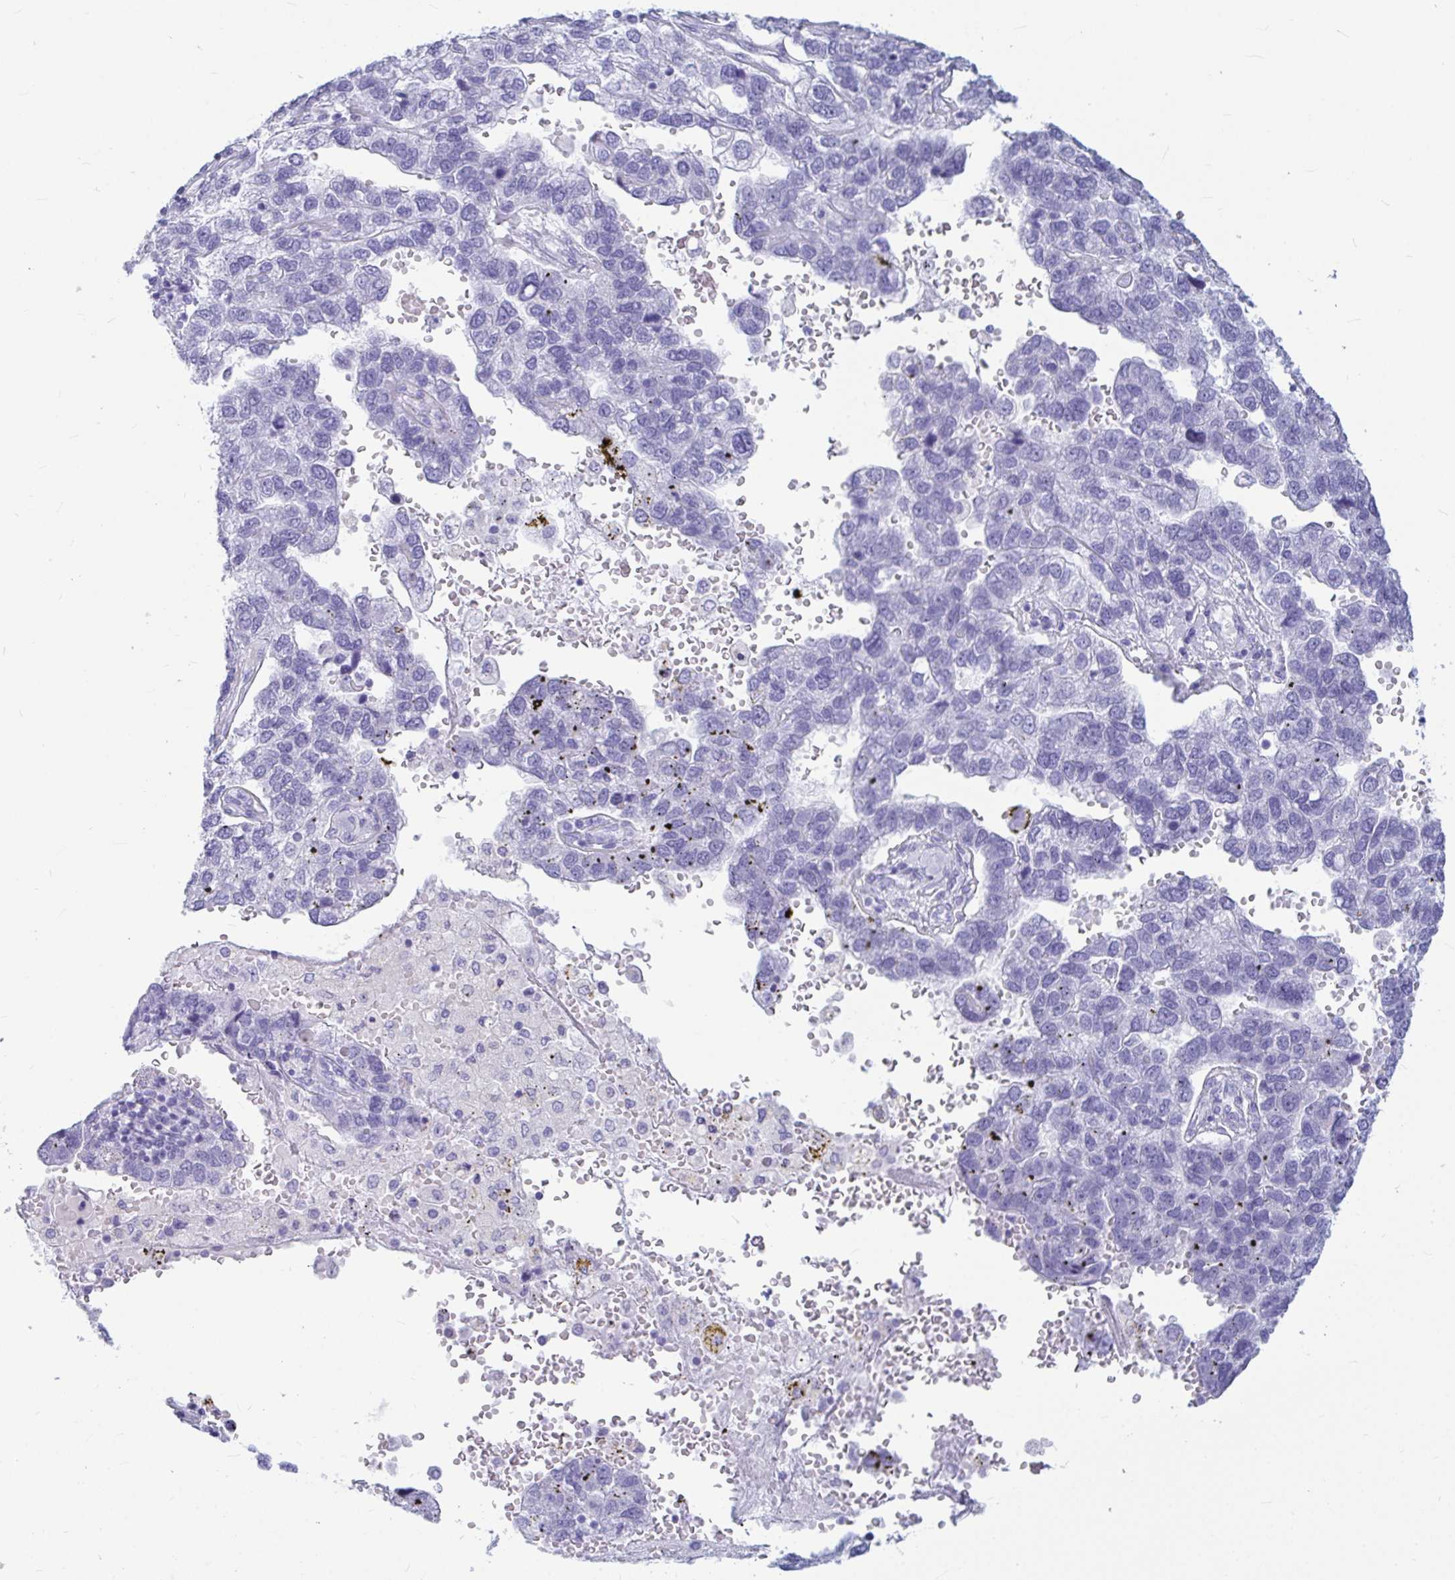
{"staining": {"intensity": "negative", "quantity": "none", "location": "none"}, "tissue": "pancreatic cancer", "cell_type": "Tumor cells", "image_type": "cancer", "snomed": [{"axis": "morphology", "description": "Adenocarcinoma, NOS"}, {"axis": "topography", "description": "Pancreas"}], "caption": "Protein analysis of pancreatic cancer (adenocarcinoma) reveals no significant expression in tumor cells.", "gene": "OR5J2", "patient": {"sex": "female", "age": 61}}